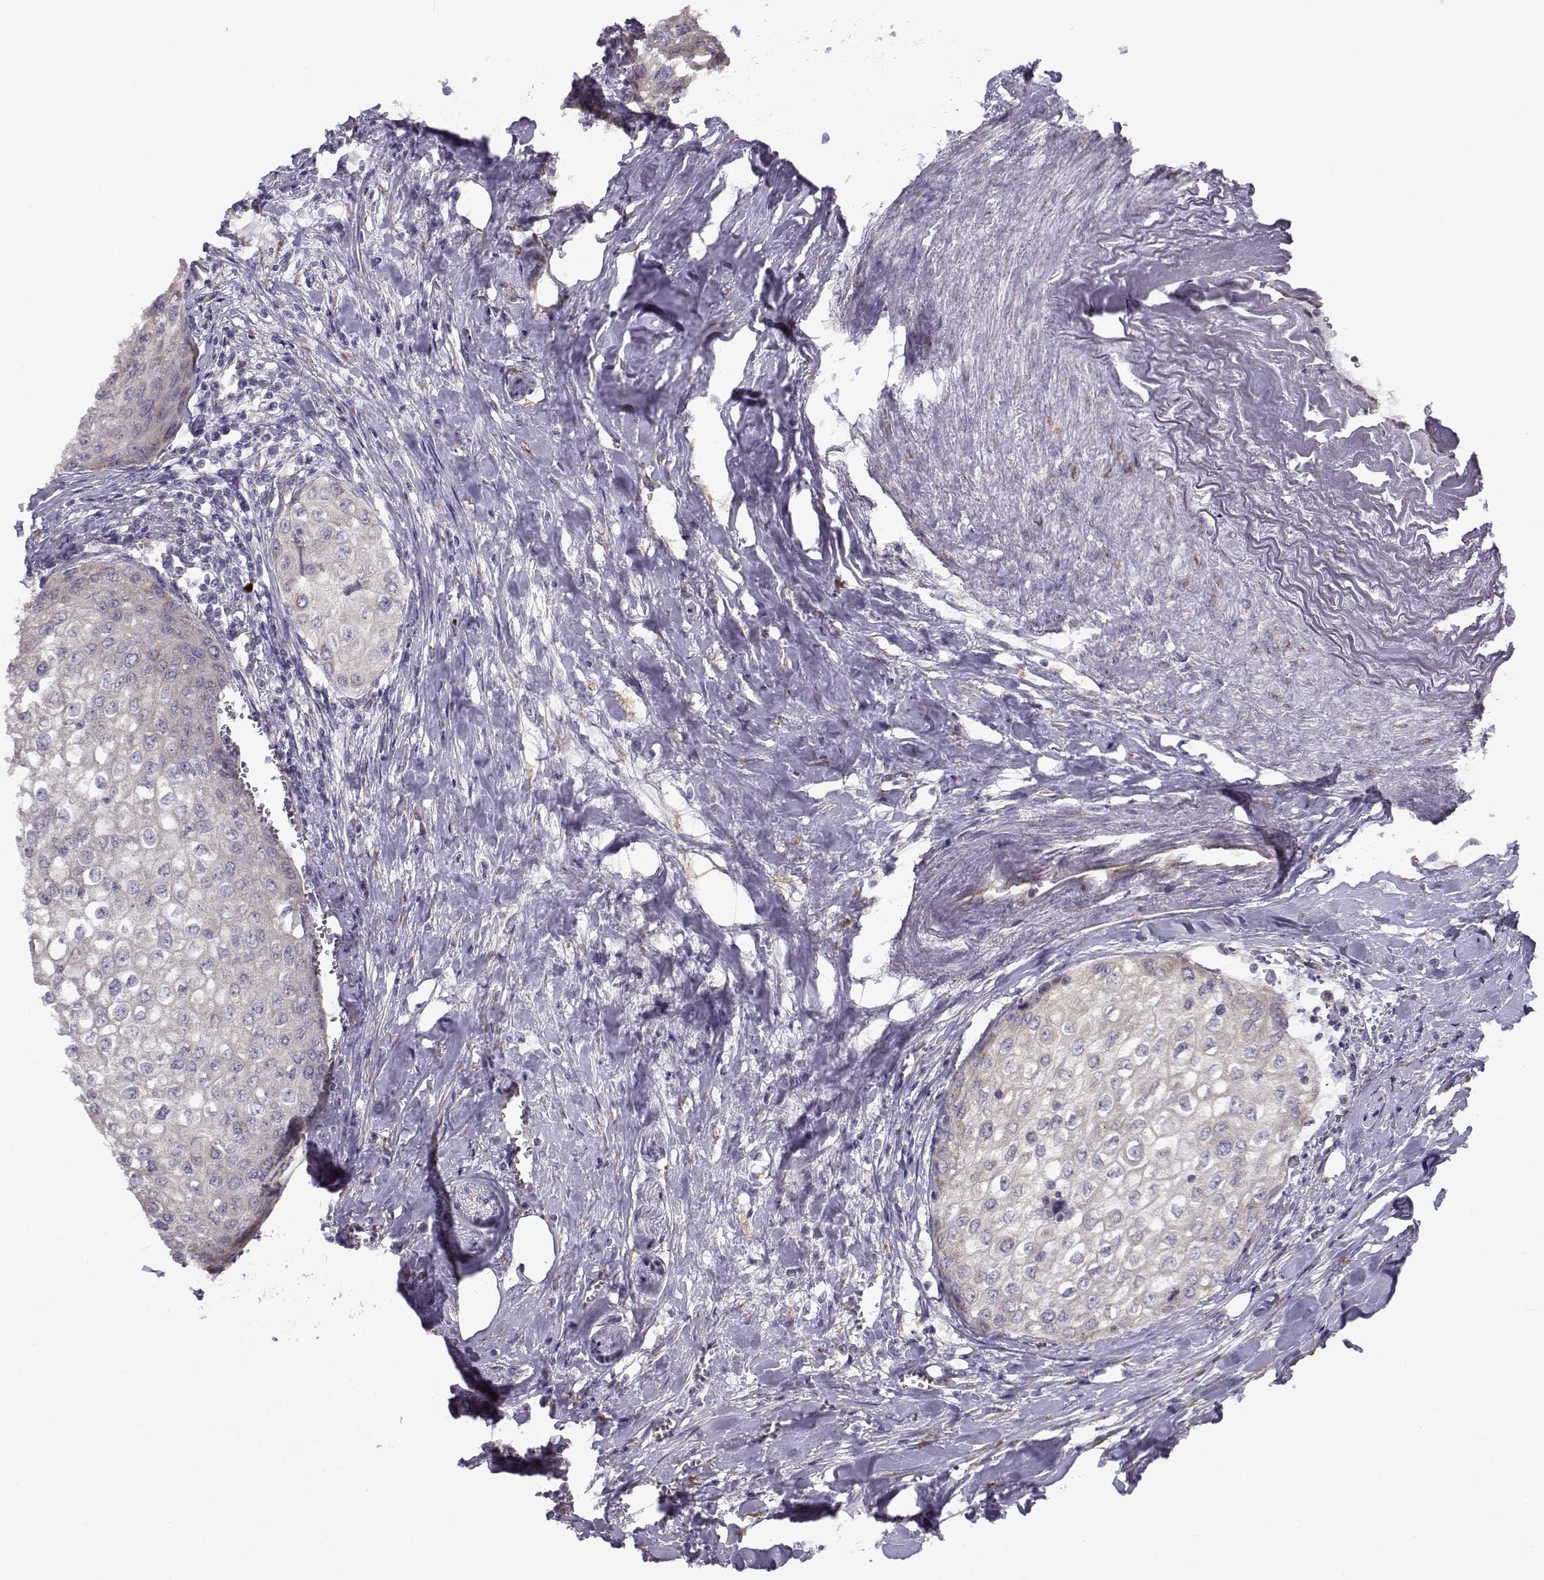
{"staining": {"intensity": "negative", "quantity": "none", "location": "none"}, "tissue": "urothelial cancer", "cell_type": "Tumor cells", "image_type": "cancer", "snomed": [{"axis": "morphology", "description": "Urothelial carcinoma, High grade"}, {"axis": "topography", "description": "Urinary bladder"}], "caption": "Immunohistochemistry (IHC) histopathology image of human urothelial carcinoma (high-grade) stained for a protein (brown), which demonstrates no expression in tumor cells.", "gene": "BEND6", "patient": {"sex": "male", "age": 62}}